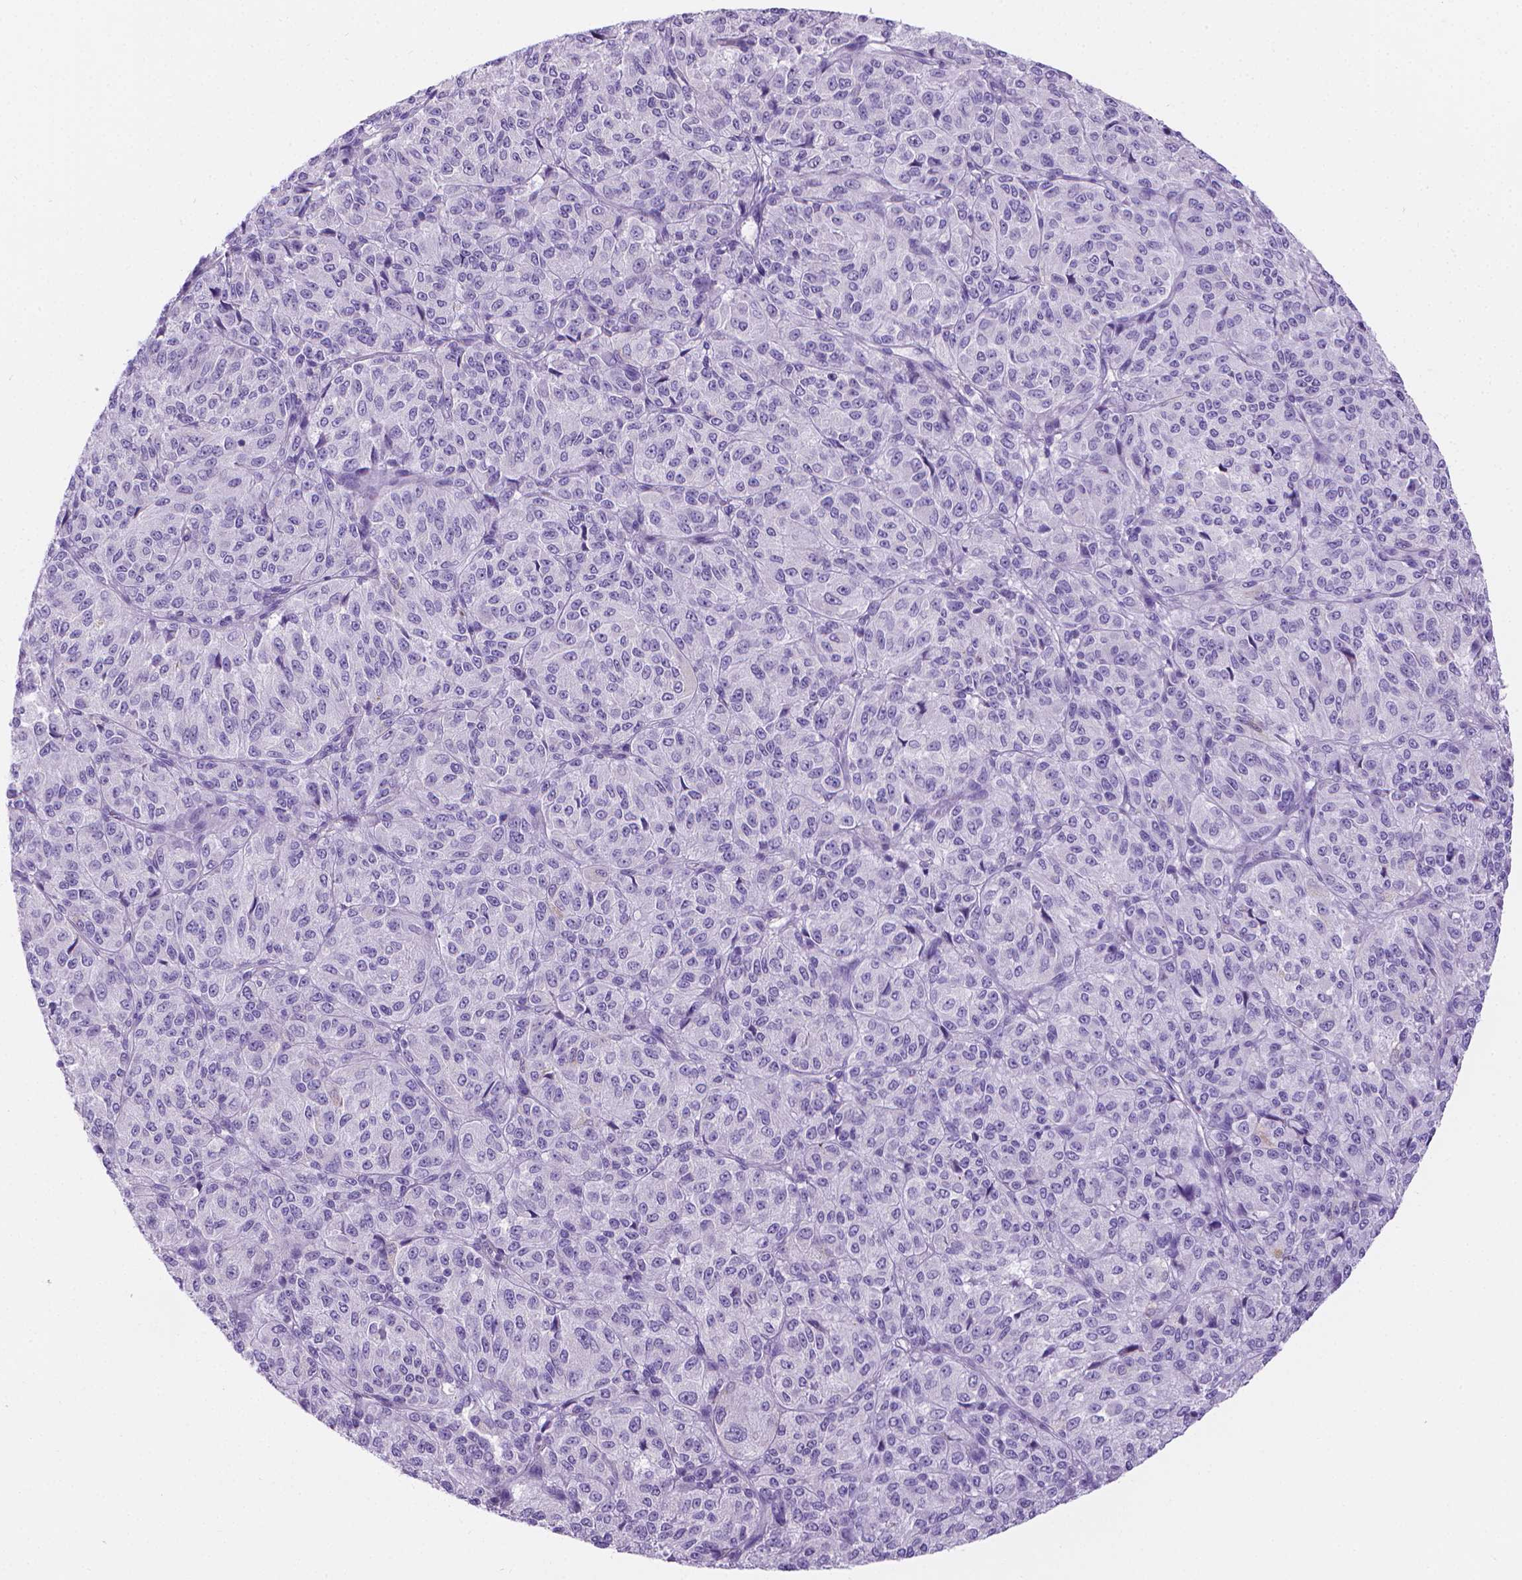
{"staining": {"intensity": "negative", "quantity": "none", "location": "none"}, "tissue": "melanoma", "cell_type": "Tumor cells", "image_type": "cancer", "snomed": [{"axis": "morphology", "description": "Malignant melanoma, Metastatic site"}, {"axis": "topography", "description": "Brain"}], "caption": "Immunohistochemistry image of human malignant melanoma (metastatic site) stained for a protein (brown), which demonstrates no expression in tumor cells.", "gene": "SPAG6", "patient": {"sex": "female", "age": 56}}